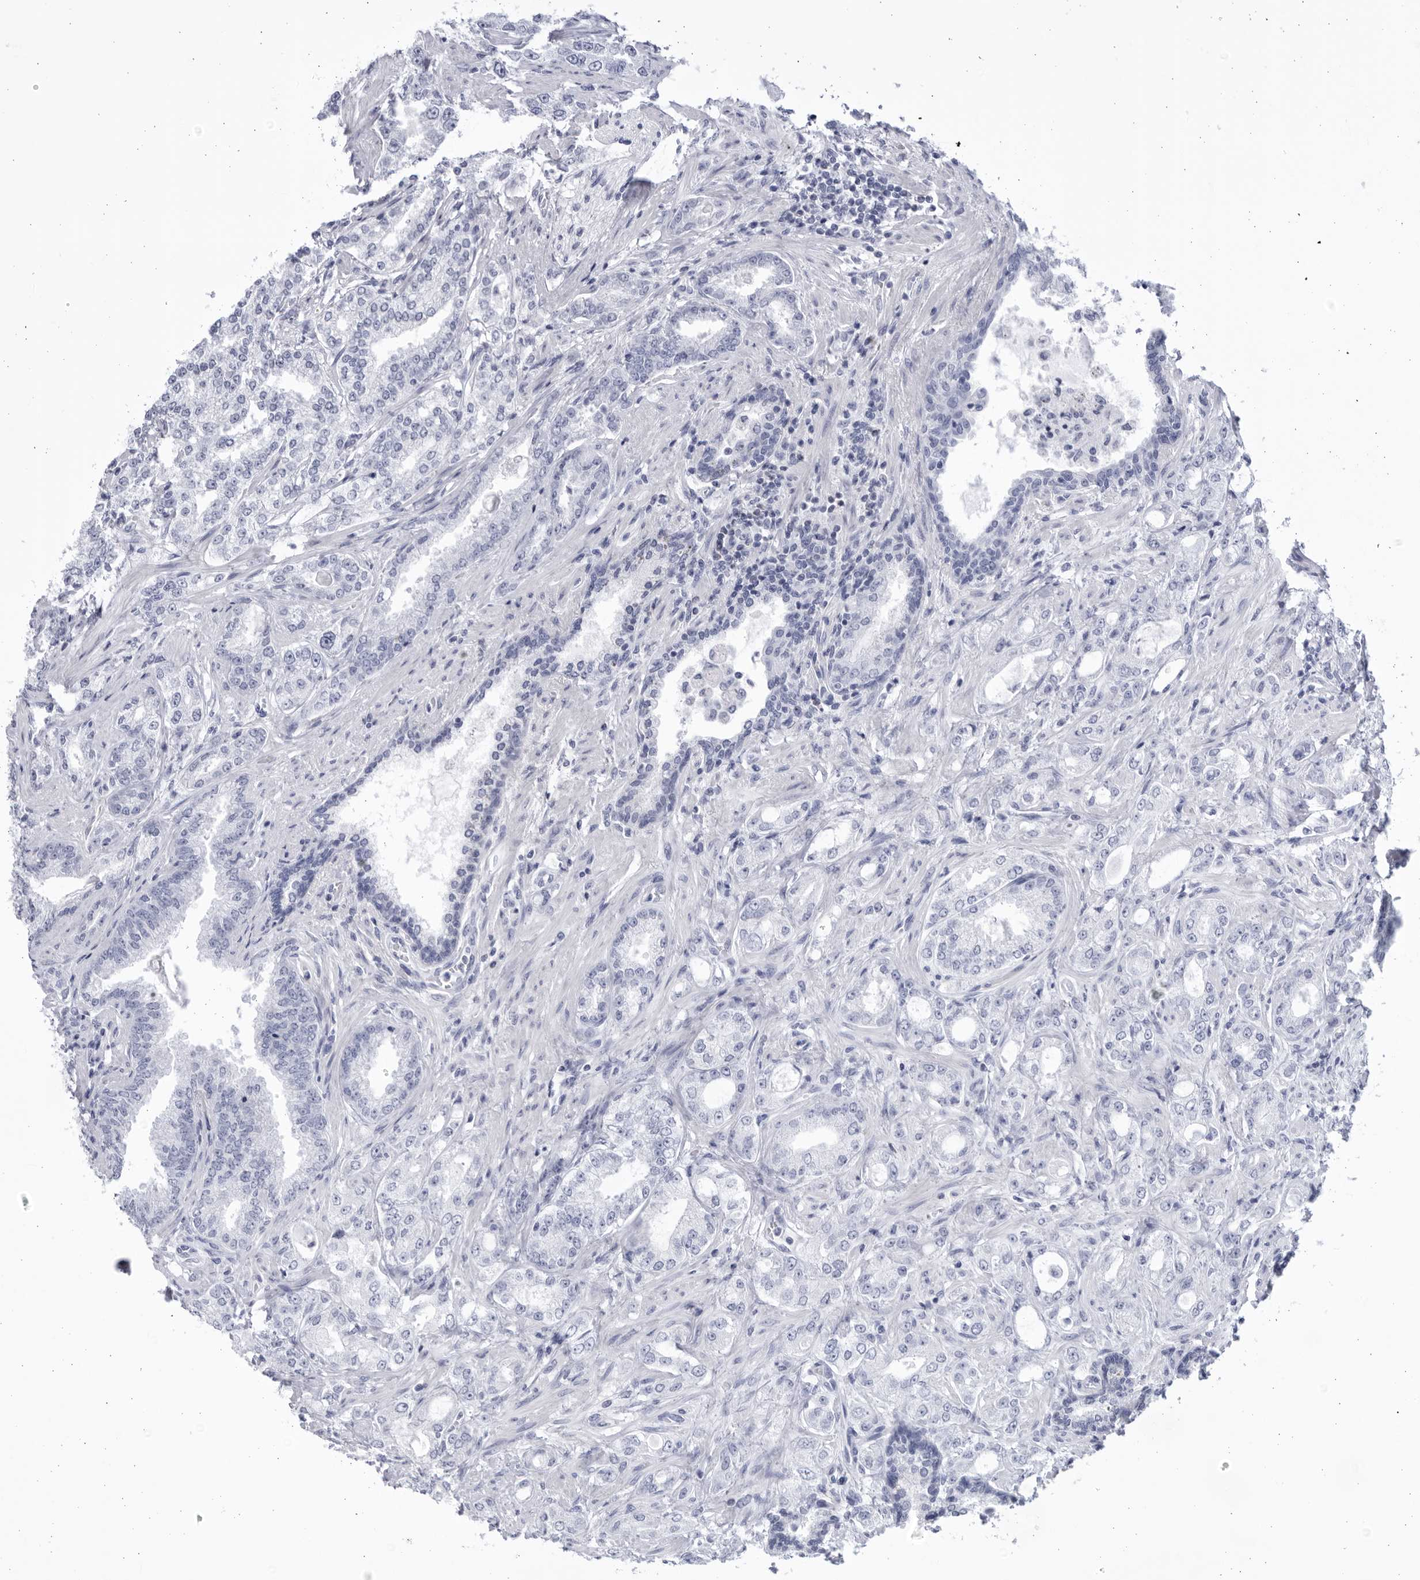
{"staining": {"intensity": "negative", "quantity": "none", "location": "none"}, "tissue": "prostate cancer", "cell_type": "Tumor cells", "image_type": "cancer", "snomed": [{"axis": "morphology", "description": "Normal tissue, NOS"}, {"axis": "morphology", "description": "Adenocarcinoma, High grade"}, {"axis": "topography", "description": "Prostate"}], "caption": "High power microscopy photomicrograph of an immunohistochemistry histopathology image of prostate cancer (high-grade adenocarcinoma), revealing no significant positivity in tumor cells.", "gene": "CCDC181", "patient": {"sex": "male", "age": 83}}